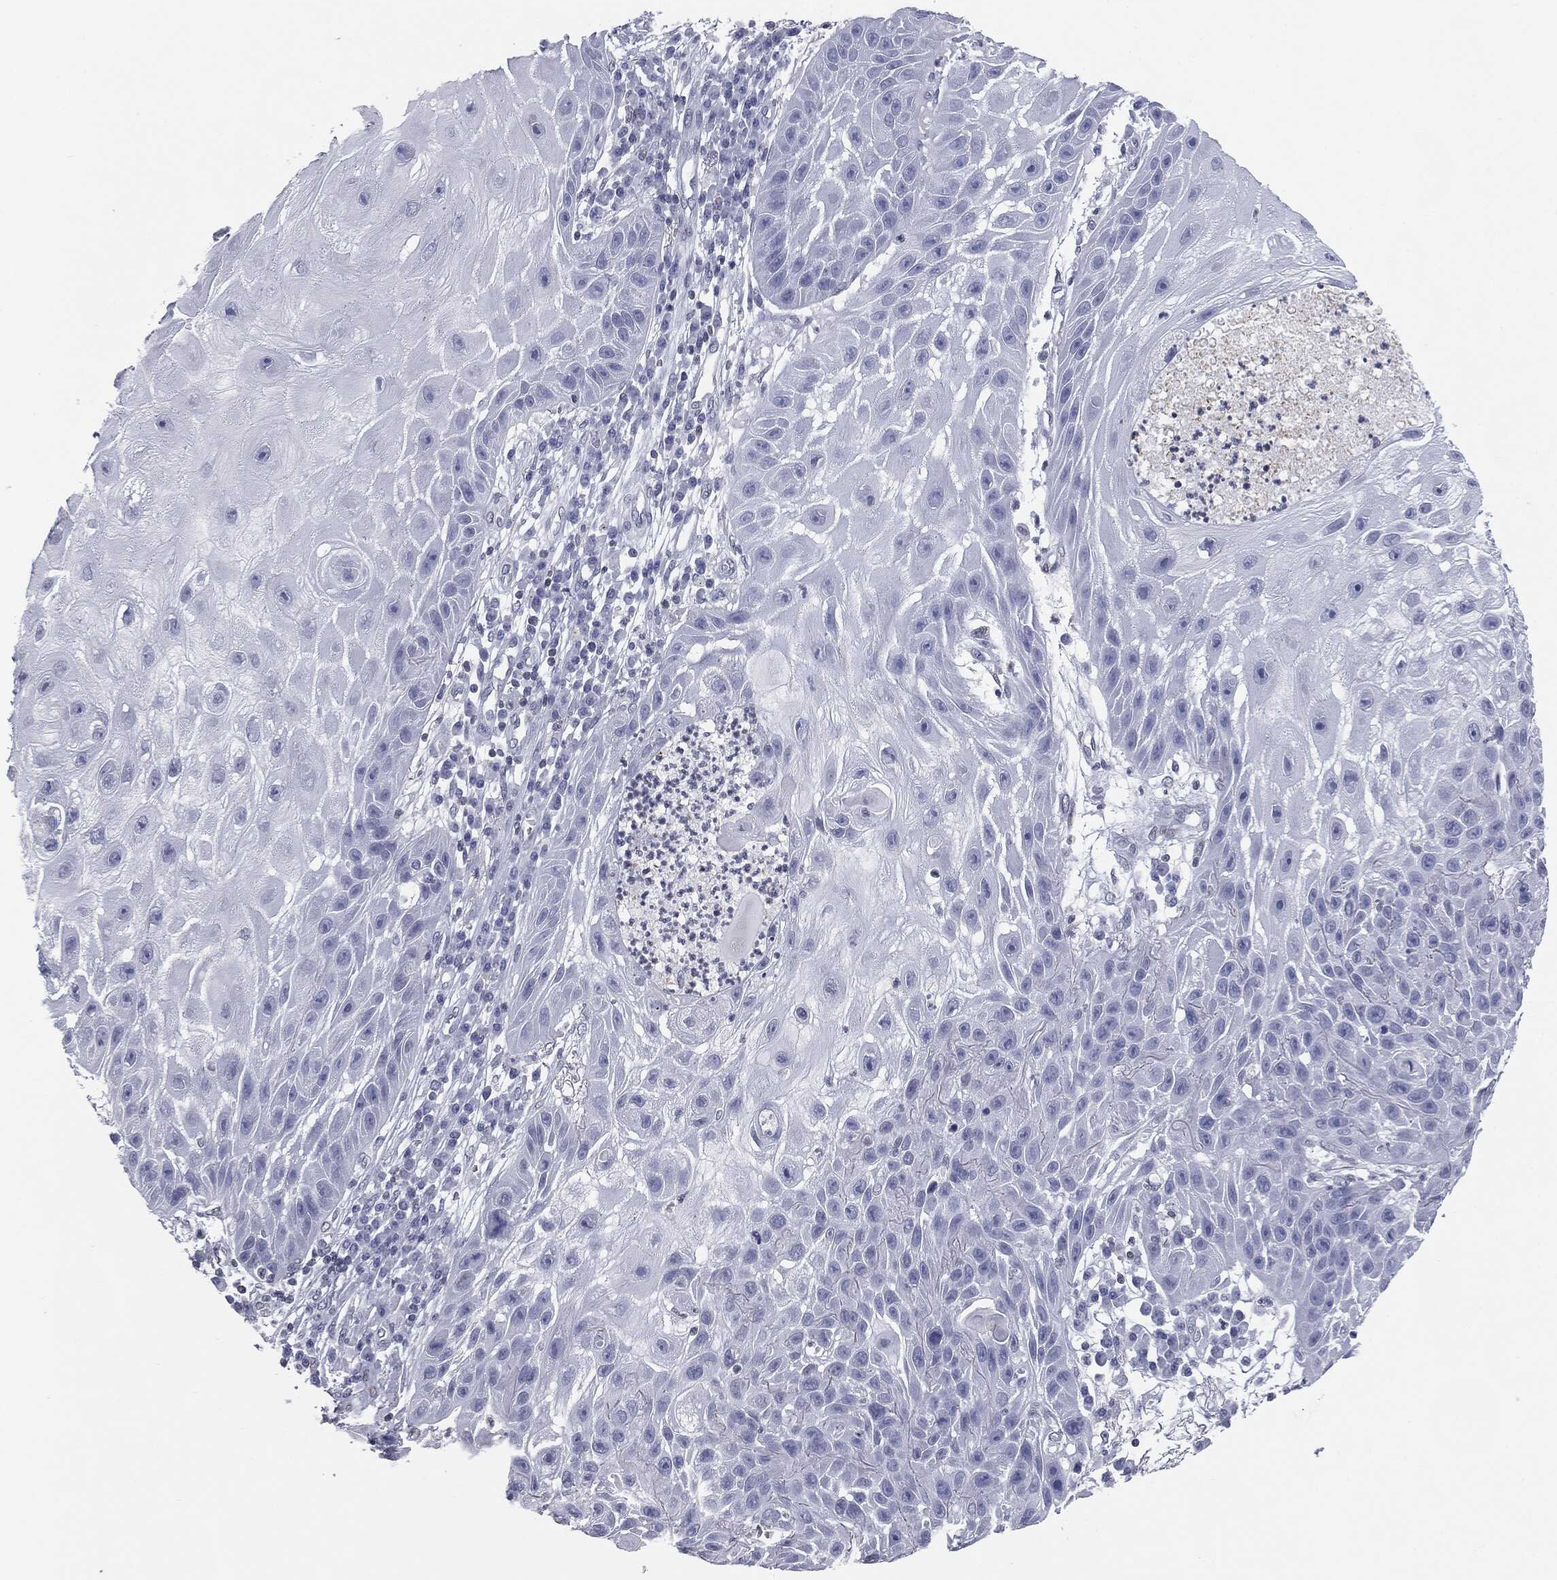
{"staining": {"intensity": "negative", "quantity": "none", "location": "none"}, "tissue": "skin cancer", "cell_type": "Tumor cells", "image_type": "cancer", "snomed": [{"axis": "morphology", "description": "Normal tissue, NOS"}, {"axis": "morphology", "description": "Squamous cell carcinoma, NOS"}, {"axis": "topography", "description": "Skin"}], "caption": "Human squamous cell carcinoma (skin) stained for a protein using immunohistochemistry (IHC) displays no expression in tumor cells.", "gene": "ALDOB", "patient": {"sex": "male", "age": 79}}